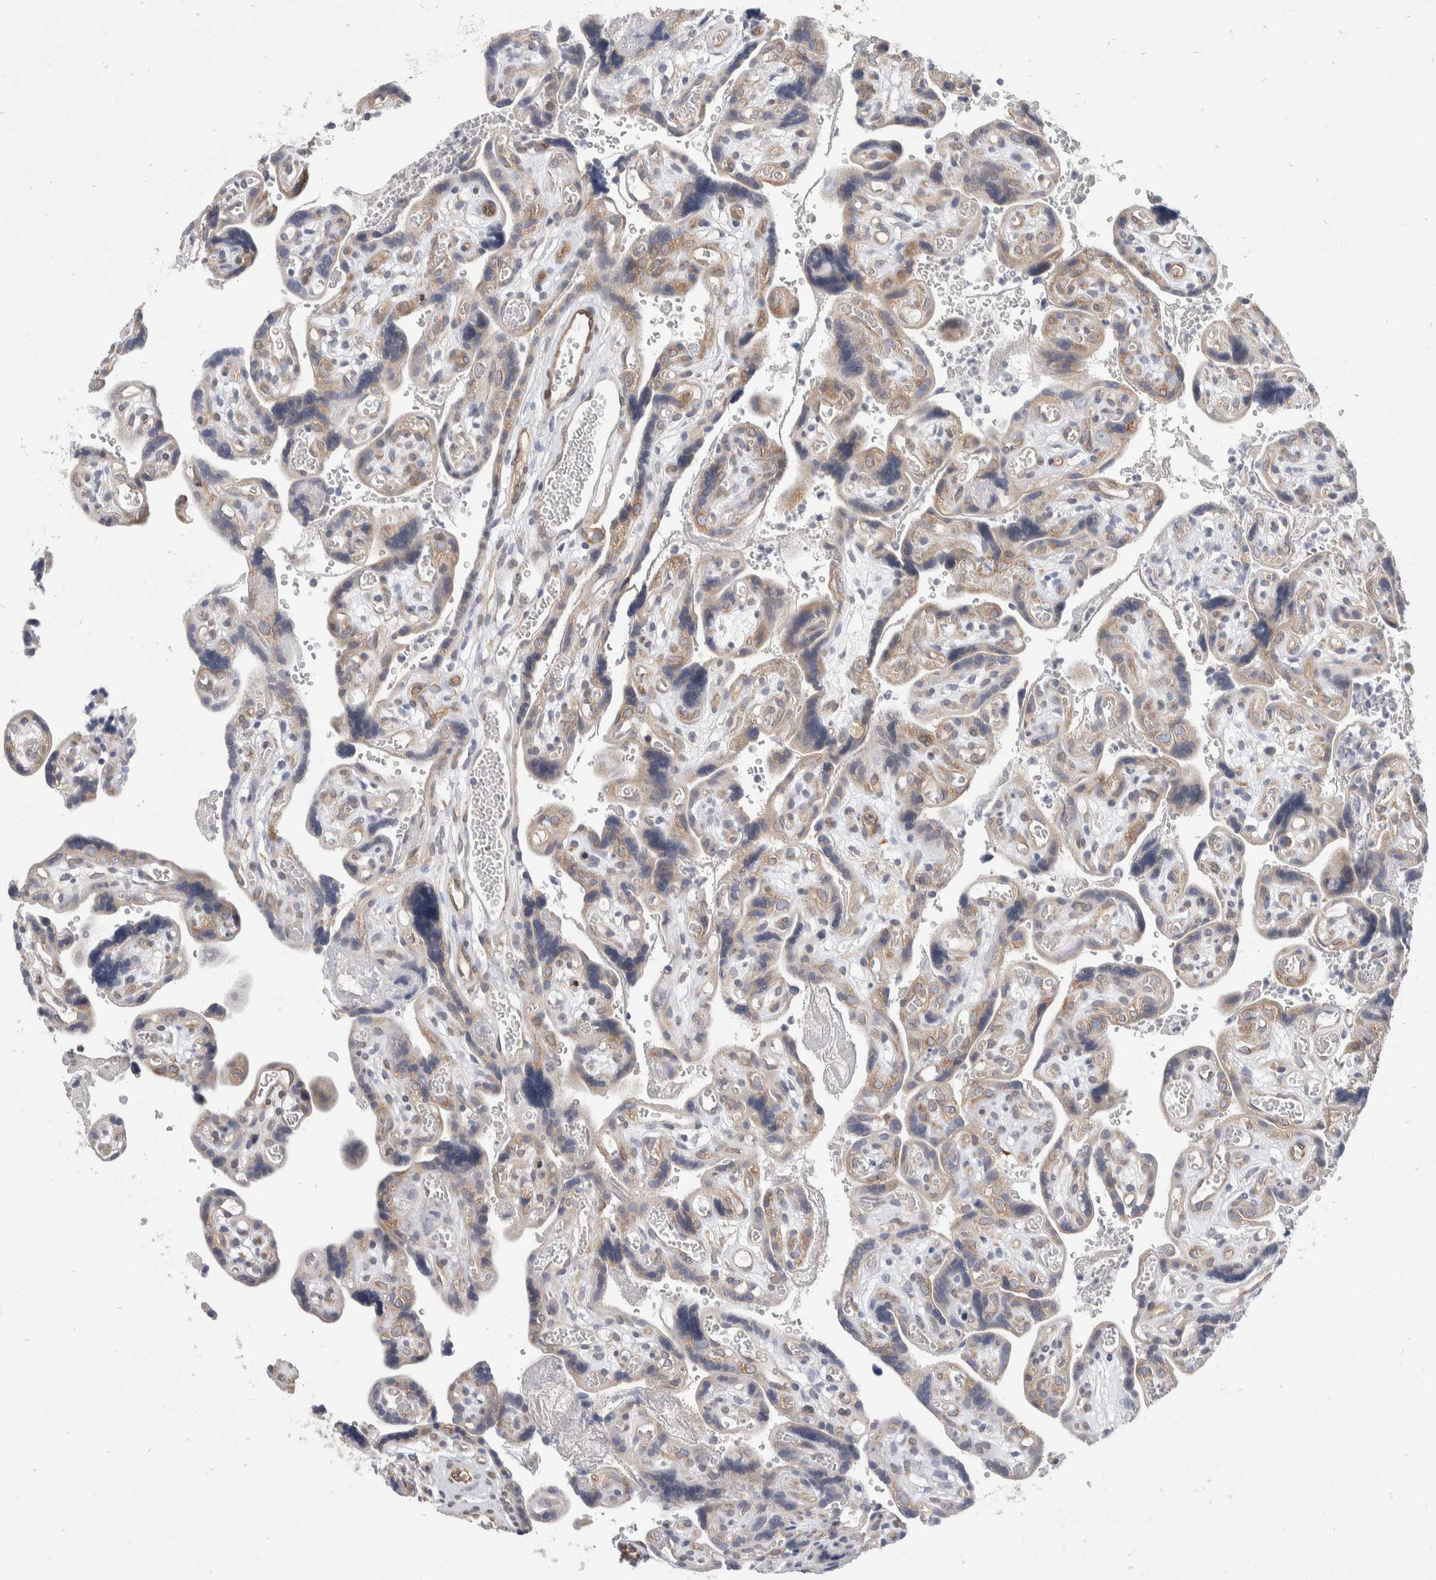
{"staining": {"intensity": "moderate", "quantity": ">75%", "location": "cytoplasmic/membranous"}, "tissue": "placenta", "cell_type": "Decidual cells", "image_type": "normal", "snomed": [{"axis": "morphology", "description": "Normal tissue, NOS"}, {"axis": "topography", "description": "Placenta"}], "caption": "Immunohistochemical staining of unremarkable human placenta exhibits moderate cytoplasmic/membranous protein positivity in approximately >75% of decidual cells.", "gene": "TMEM245", "patient": {"sex": "female", "age": 30}}